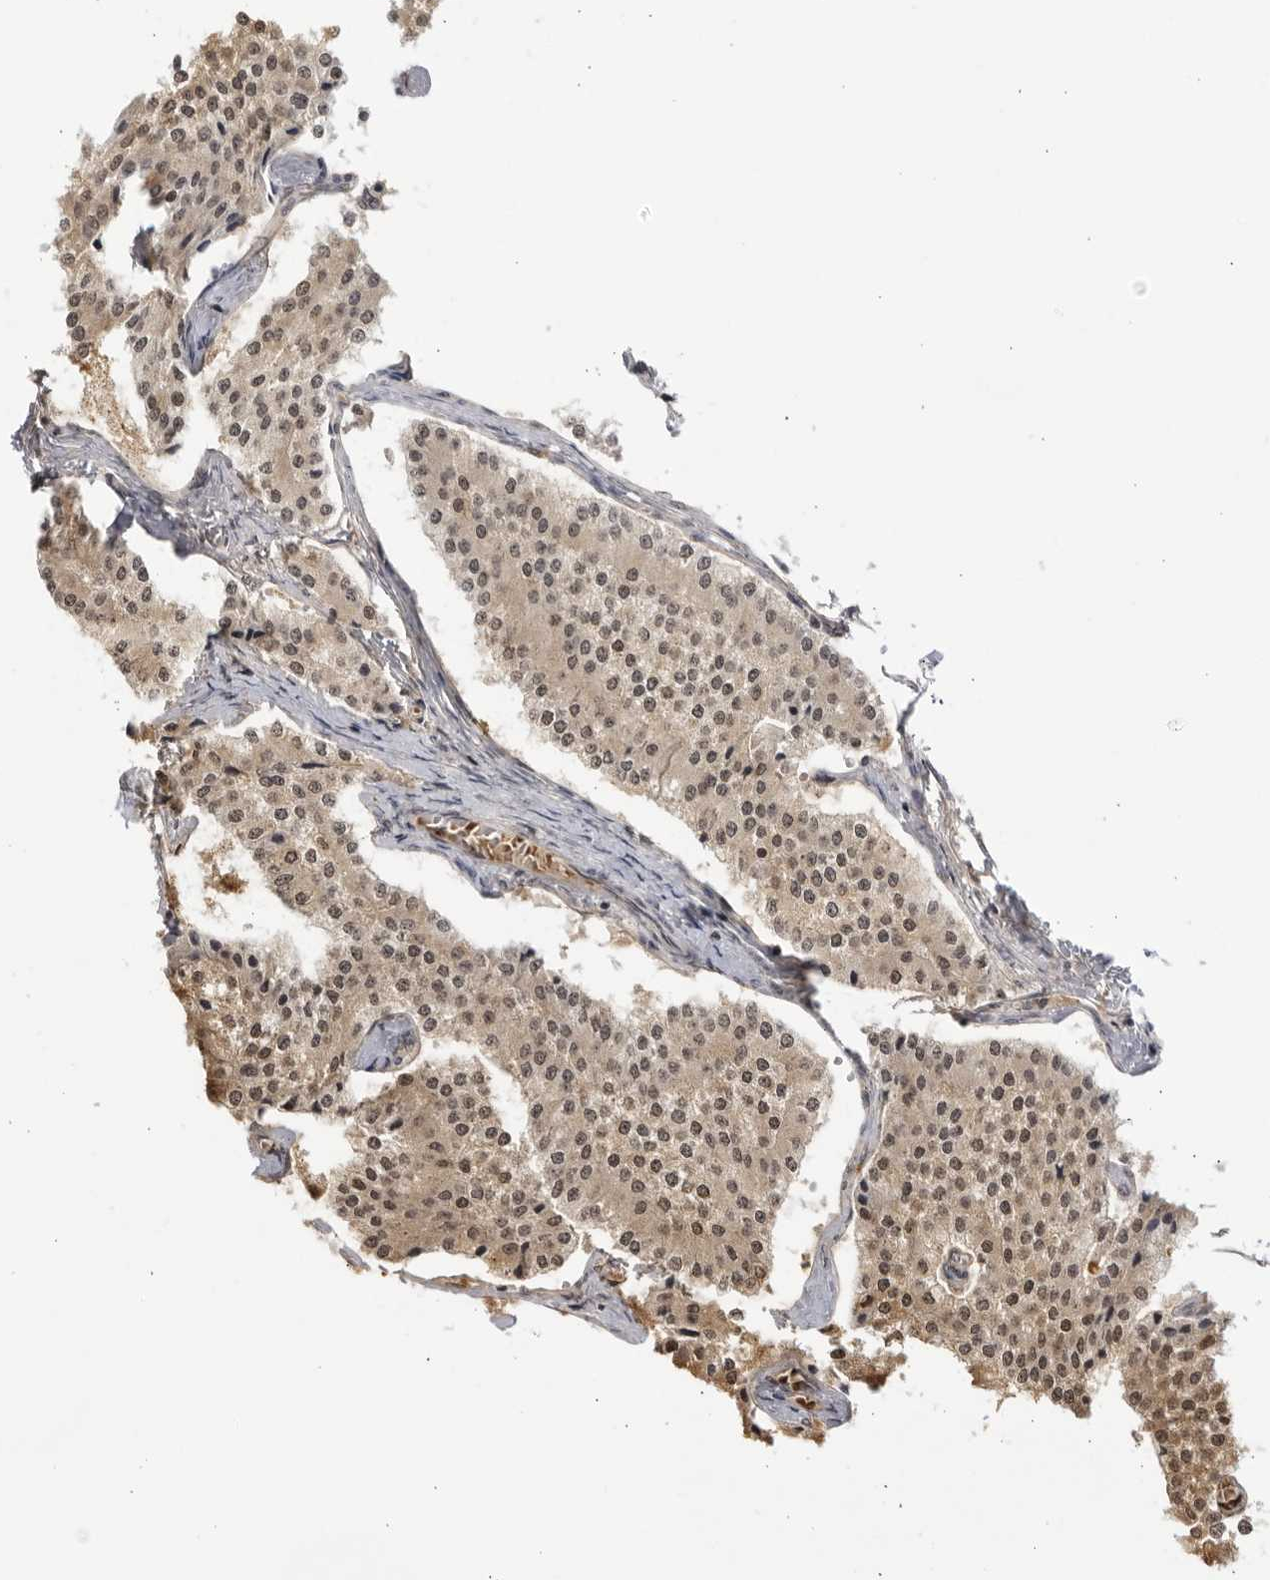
{"staining": {"intensity": "weak", "quantity": ">75%", "location": "cytoplasmic/membranous,nuclear"}, "tissue": "carcinoid", "cell_type": "Tumor cells", "image_type": "cancer", "snomed": [{"axis": "morphology", "description": "Carcinoid, malignant, NOS"}, {"axis": "topography", "description": "Colon"}], "caption": "The immunohistochemical stain shows weak cytoplasmic/membranous and nuclear staining in tumor cells of carcinoid (malignant) tissue. The staining was performed using DAB, with brown indicating positive protein expression. Nuclei are stained blue with hematoxylin.", "gene": "RASGEF1C", "patient": {"sex": "female", "age": 52}}